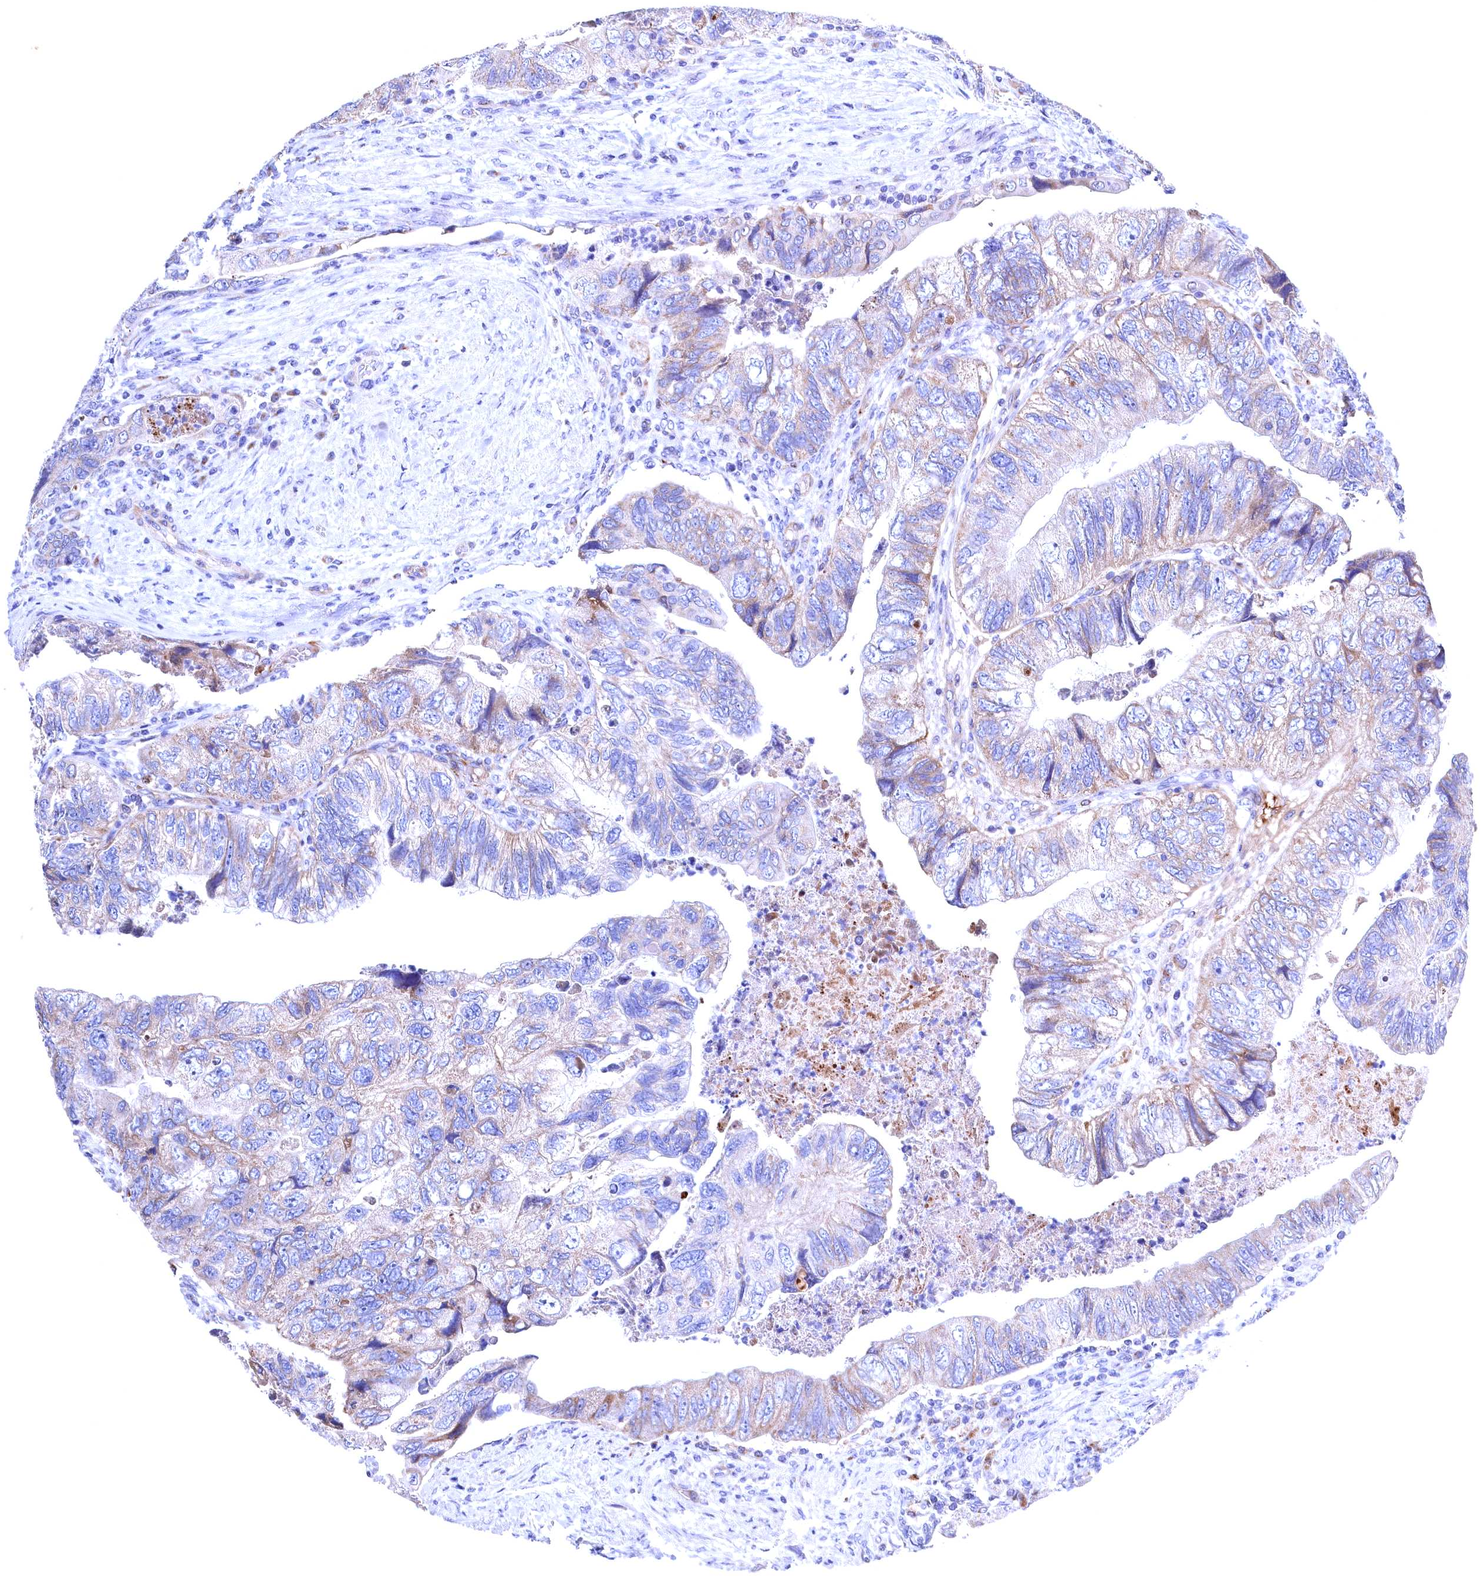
{"staining": {"intensity": "weak", "quantity": "<25%", "location": "cytoplasmic/membranous"}, "tissue": "colorectal cancer", "cell_type": "Tumor cells", "image_type": "cancer", "snomed": [{"axis": "morphology", "description": "Adenocarcinoma, NOS"}, {"axis": "topography", "description": "Rectum"}], "caption": "Colorectal cancer was stained to show a protein in brown. There is no significant staining in tumor cells.", "gene": "GPR108", "patient": {"sex": "male", "age": 63}}